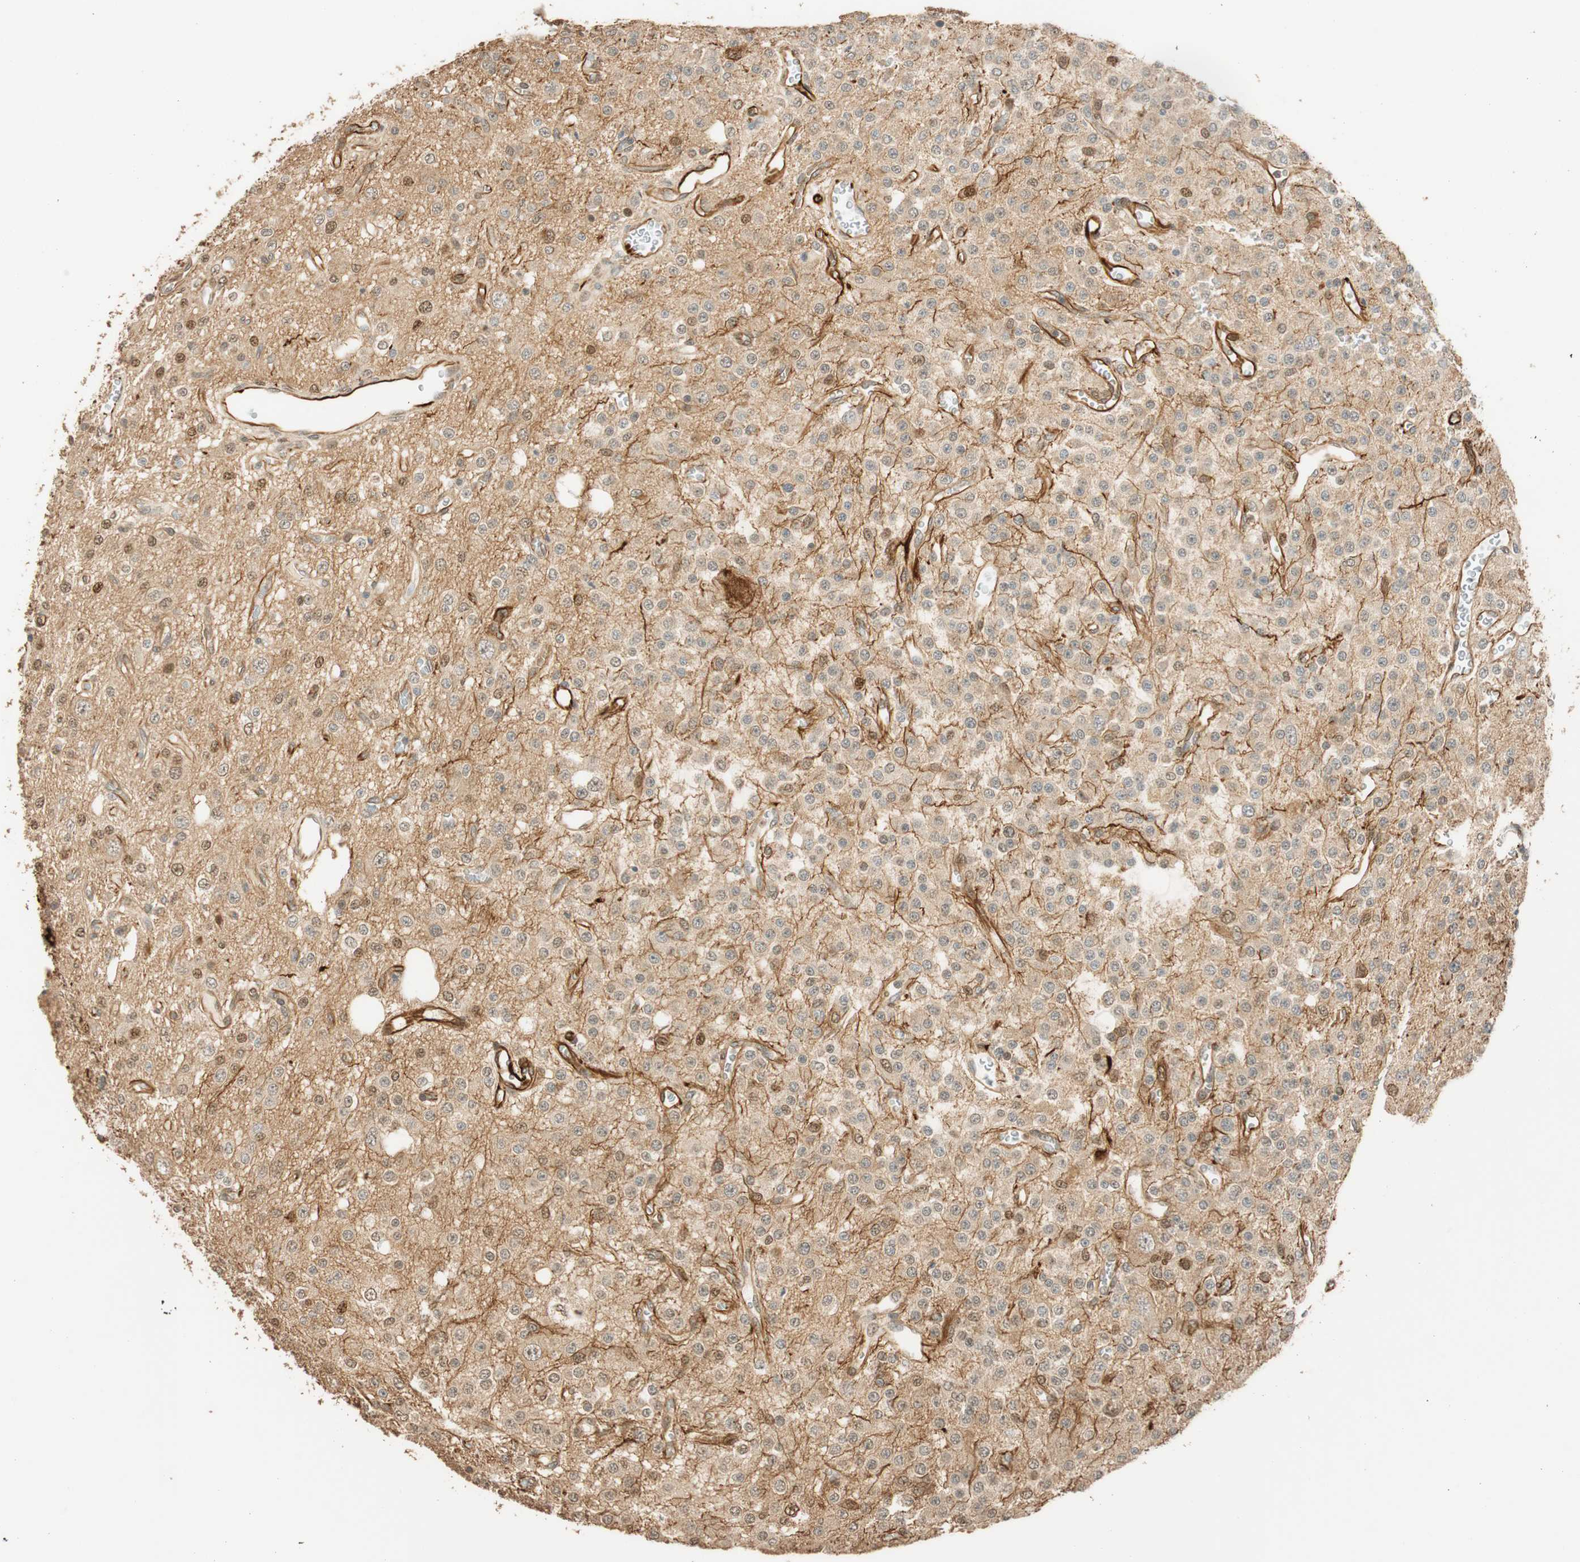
{"staining": {"intensity": "moderate", "quantity": "<25%", "location": "cytoplasmic/membranous"}, "tissue": "glioma", "cell_type": "Tumor cells", "image_type": "cancer", "snomed": [{"axis": "morphology", "description": "Glioma, malignant, Low grade"}, {"axis": "topography", "description": "Brain"}], "caption": "An IHC image of tumor tissue is shown. Protein staining in brown shows moderate cytoplasmic/membranous positivity in glioma within tumor cells.", "gene": "NES", "patient": {"sex": "male", "age": 38}}